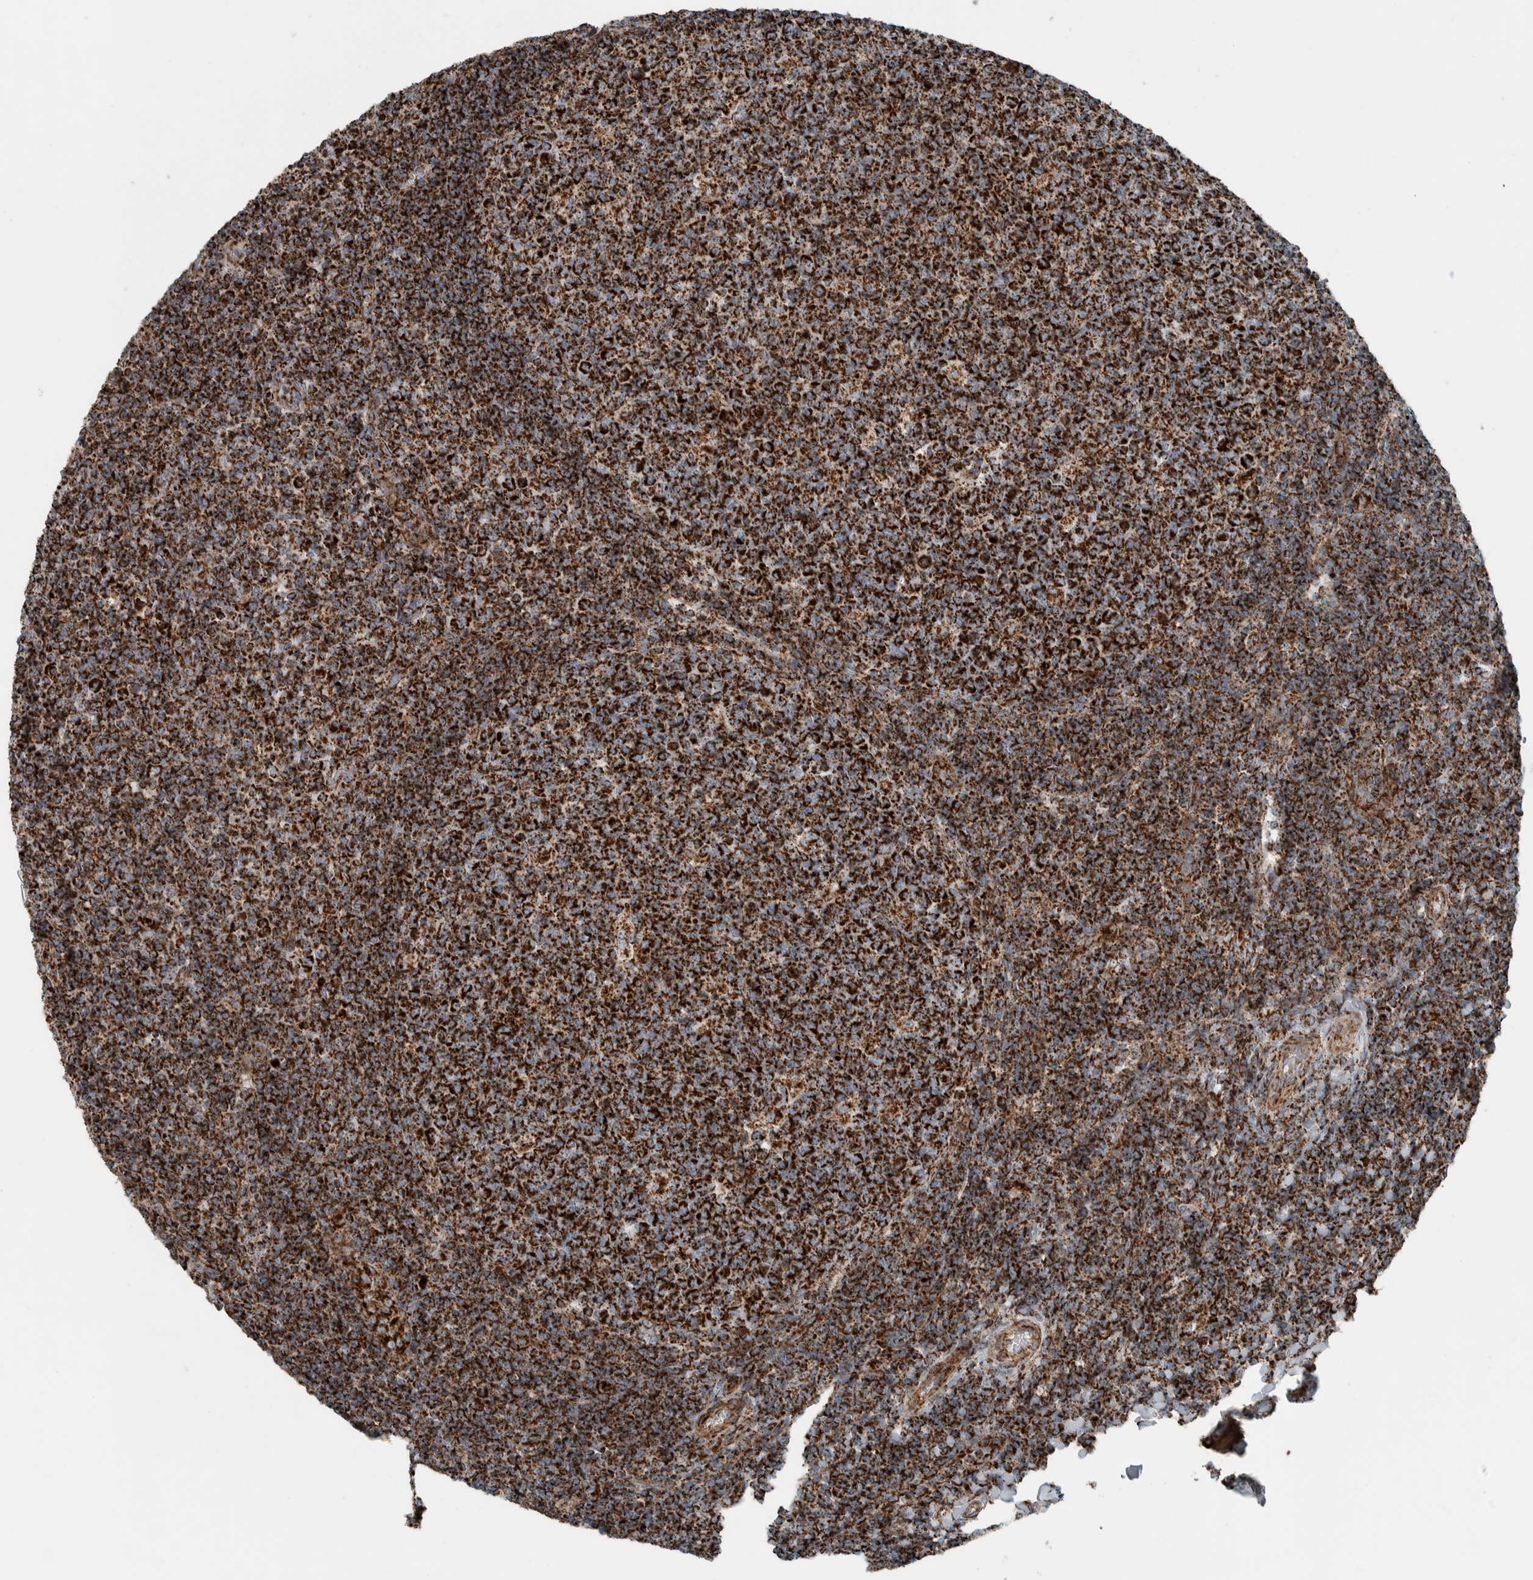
{"staining": {"intensity": "strong", "quantity": ">75%", "location": "cytoplasmic/membranous"}, "tissue": "tonsil", "cell_type": "Germinal center cells", "image_type": "normal", "snomed": [{"axis": "morphology", "description": "Normal tissue, NOS"}, {"axis": "topography", "description": "Tonsil"}], "caption": "Strong cytoplasmic/membranous protein expression is seen in about >75% of germinal center cells in tonsil. (IHC, brightfield microscopy, high magnification).", "gene": "CNTROB", "patient": {"sex": "female", "age": 19}}